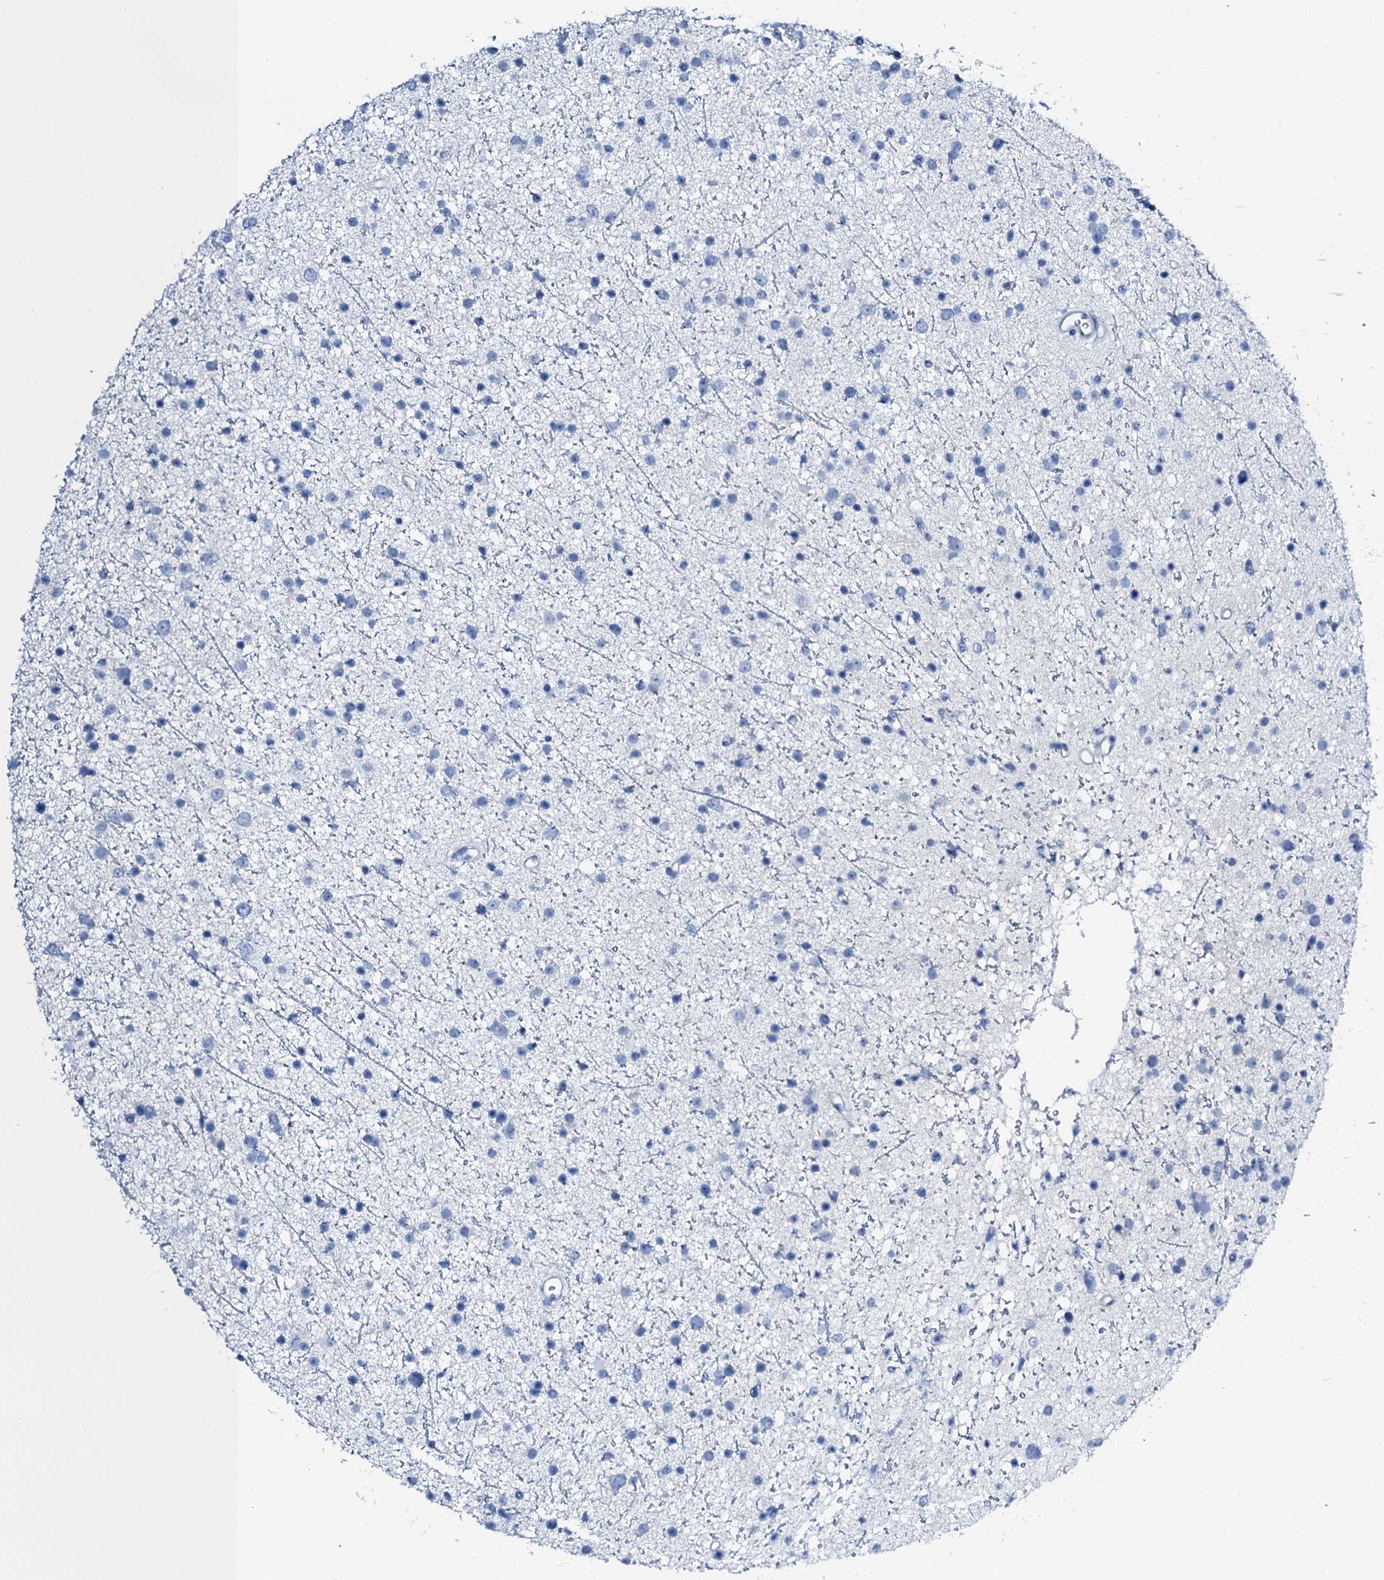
{"staining": {"intensity": "negative", "quantity": "none", "location": "none"}, "tissue": "glioma", "cell_type": "Tumor cells", "image_type": "cancer", "snomed": [{"axis": "morphology", "description": "Glioma, malignant, Low grade"}, {"axis": "topography", "description": "Cerebral cortex"}], "caption": "Immunohistochemistry (IHC) histopathology image of neoplastic tissue: human glioma stained with DAB (3,3'-diaminobenzidine) exhibits no significant protein staining in tumor cells.", "gene": "PTH", "patient": {"sex": "female", "age": 39}}